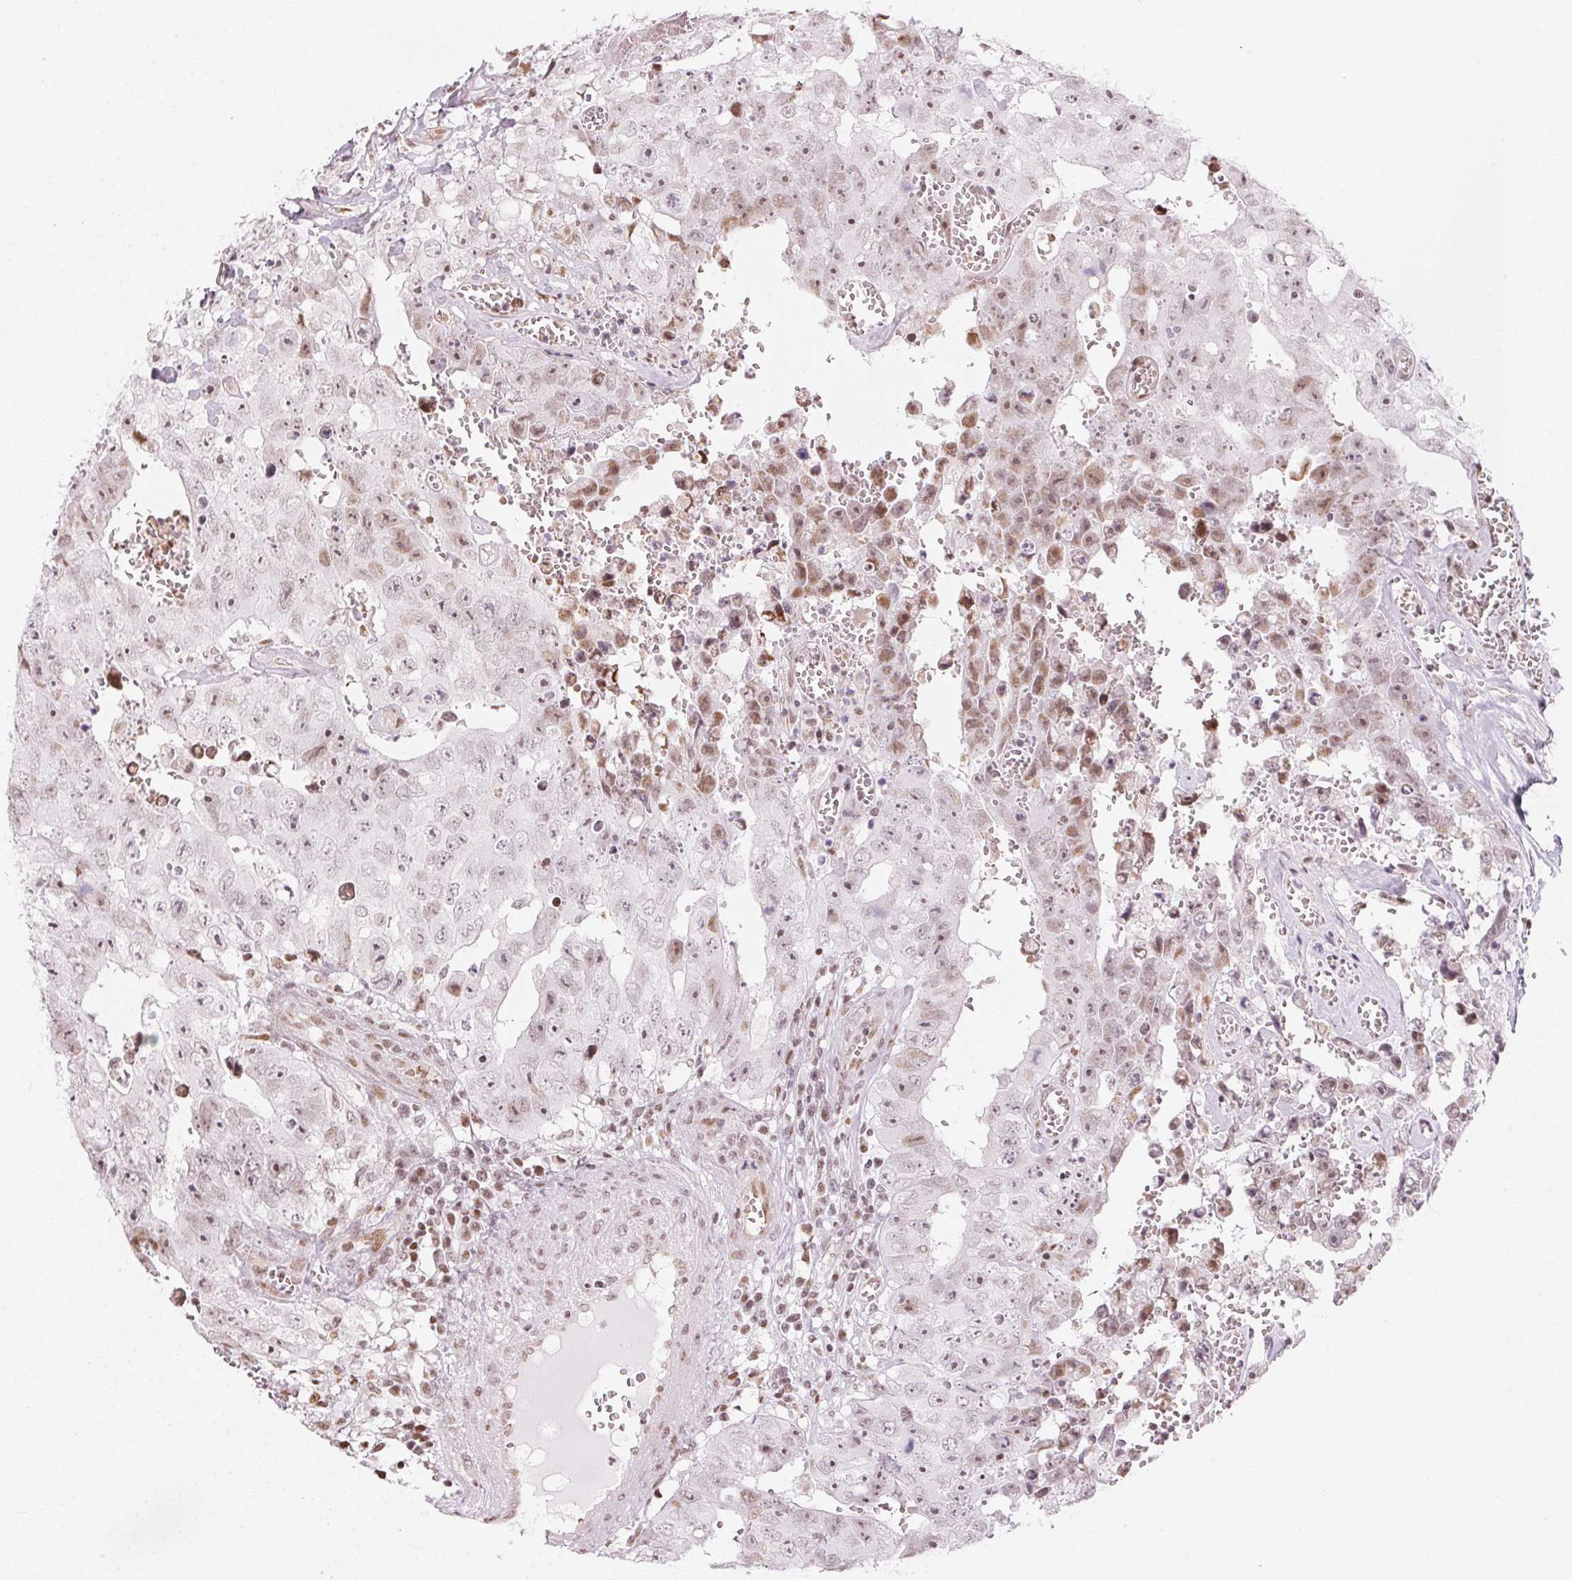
{"staining": {"intensity": "weak", "quantity": "<25%", "location": "nuclear"}, "tissue": "testis cancer", "cell_type": "Tumor cells", "image_type": "cancer", "snomed": [{"axis": "morphology", "description": "Carcinoma, Embryonal, NOS"}, {"axis": "topography", "description": "Testis"}], "caption": "High power microscopy photomicrograph of an immunohistochemistry photomicrograph of testis cancer, revealing no significant positivity in tumor cells.", "gene": "KAT6A", "patient": {"sex": "male", "age": 36}}